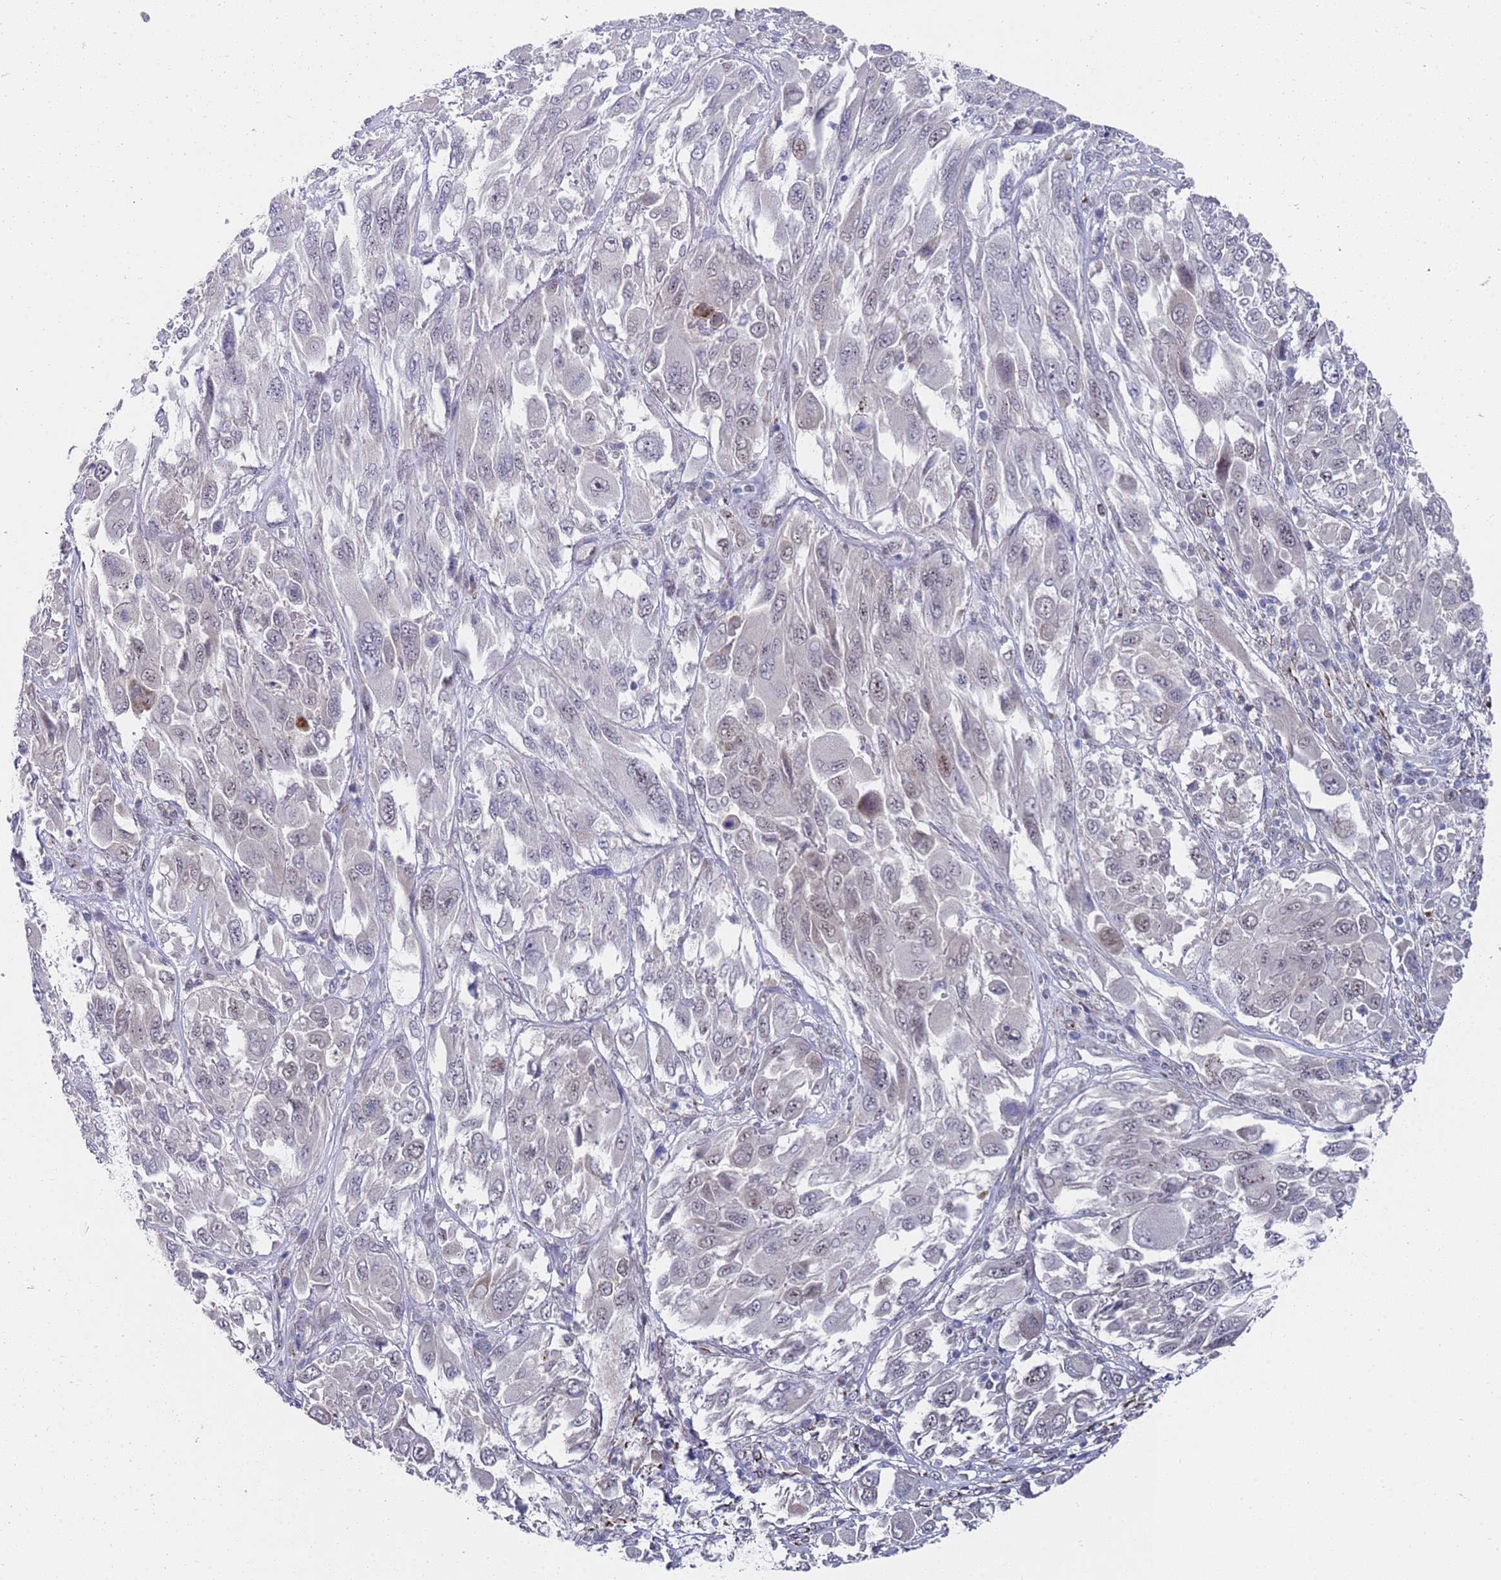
{"staining": {"intensity": "negative", "quantity": "none", "location": "none"}, "tissue": "melanoma", "cell_type": "Tumor cells", "image_type": "cancer", "snomed": [{"axis": "morphology", "description": "Malignant melanoma, NOS"}, {"axis": "topography", "description": "Skin"}], "caption": "Immunohistochemistry photomicrograph of neoplastic tissue: human melanoma stained with DAB (3,3'-diaminobenzidine) exhibits no significant protein expression in tumor cells.", "gene": "COPS6", "patient": {"sex": "female", "age": 91}}